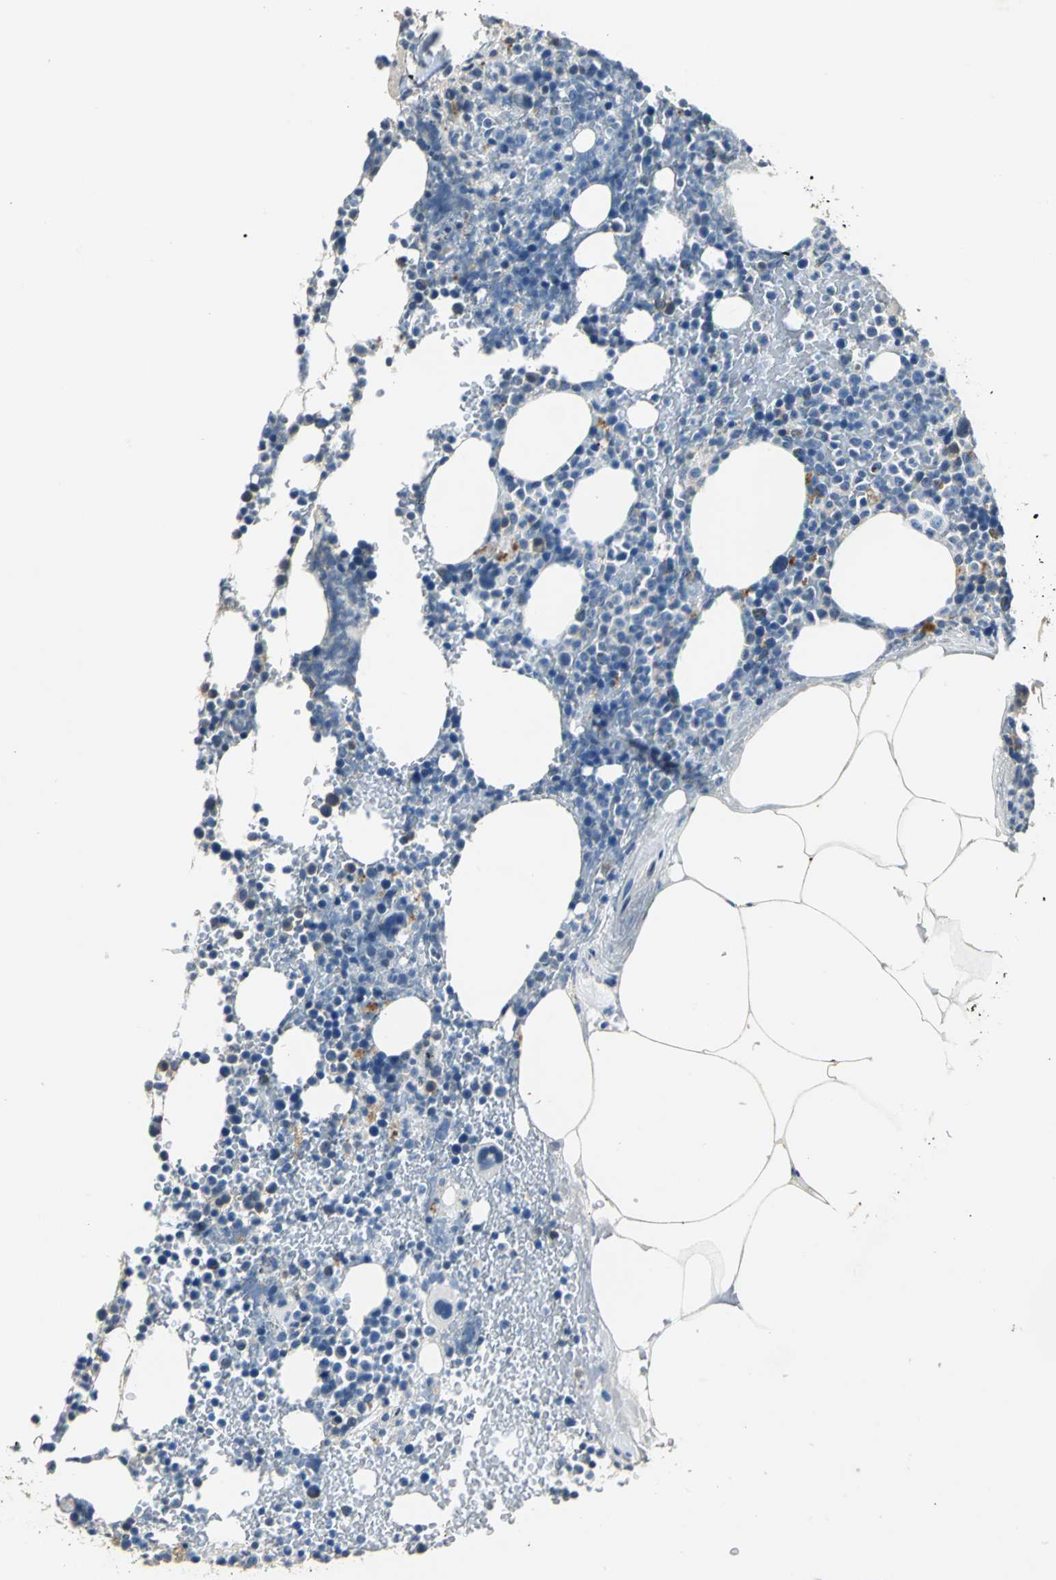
{"staining": {"intensity": "weak", "quantity": "<25%", "location": "cytoplasmic/membranous"}, "tissue": "bone marrow", "cell_type": "Hematopoietic cells", "image_type": "normal", "snomed": [{"axis": "morphology", "description": "Normal tissue, NOS"}, {"axis": "topography", "description": "Bone marrow"}], "caption": "This is a photomicrograph of IHC staining of benign bone marrow, which shows no staining in hematopoietic cells.", "gene": "OCLN", "patient": {"sex": "female", "age": 66}}